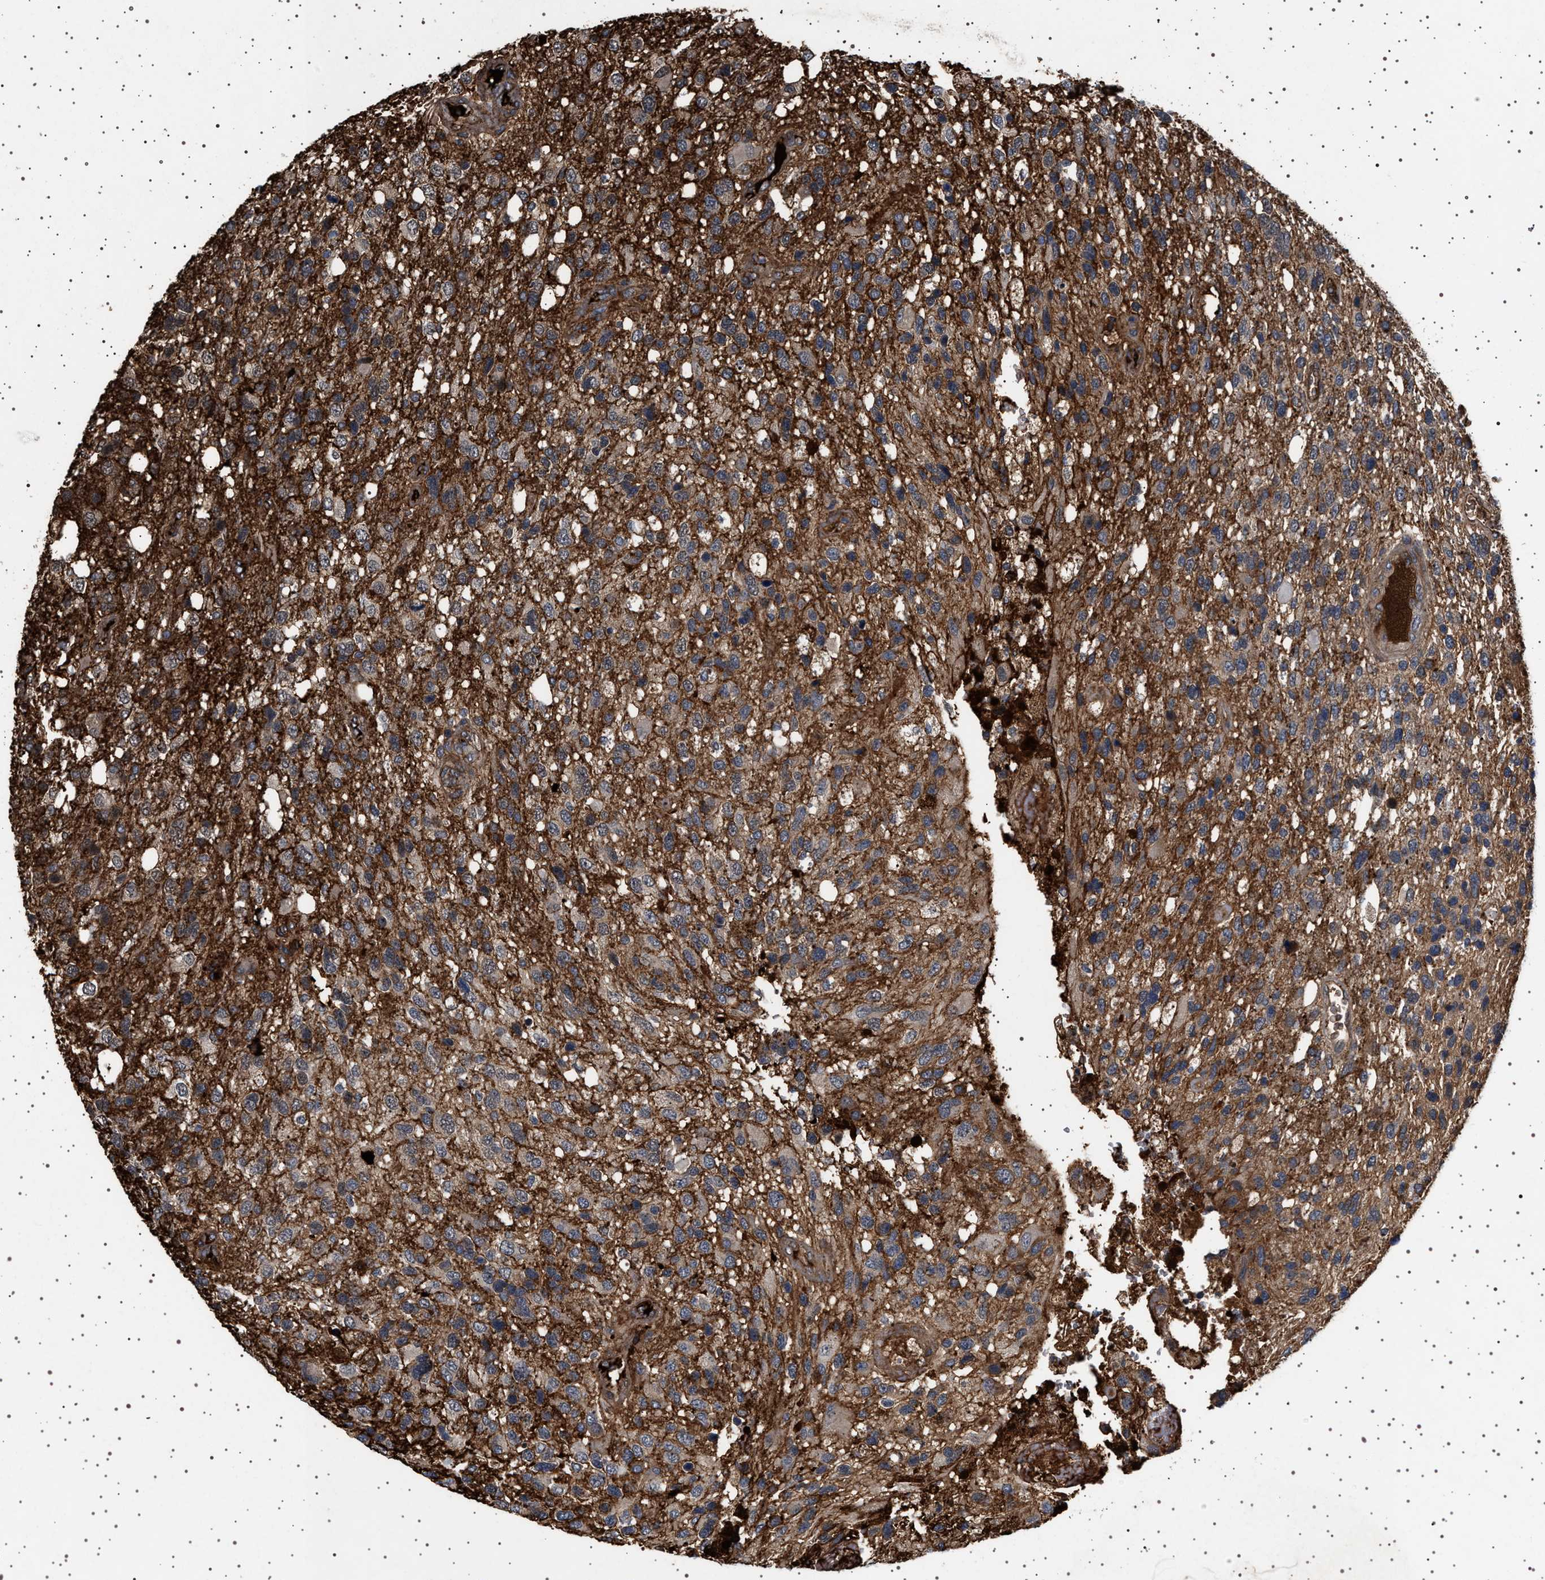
{"staining": {"intensity": "moderate", "quantity": ">75%", "location": "cytoplasmic/membranous"}, "tissue": "glioma", "cell_type": "Tumor cells", "image_type": "cancer", "snomed": [{"axis": "morphology", "description": "Glioma, malignant, High grade"}, {"axis": "topography", "description": "Brain"}], "caption": "There is medium levels of moderate cytoplasmic/membranous staining in tumor cells of glioma, as demonstrated by immunohistochemical staining (brown color).", "gene": "FICD", "patient": {"sex": "female", "age": 58}}